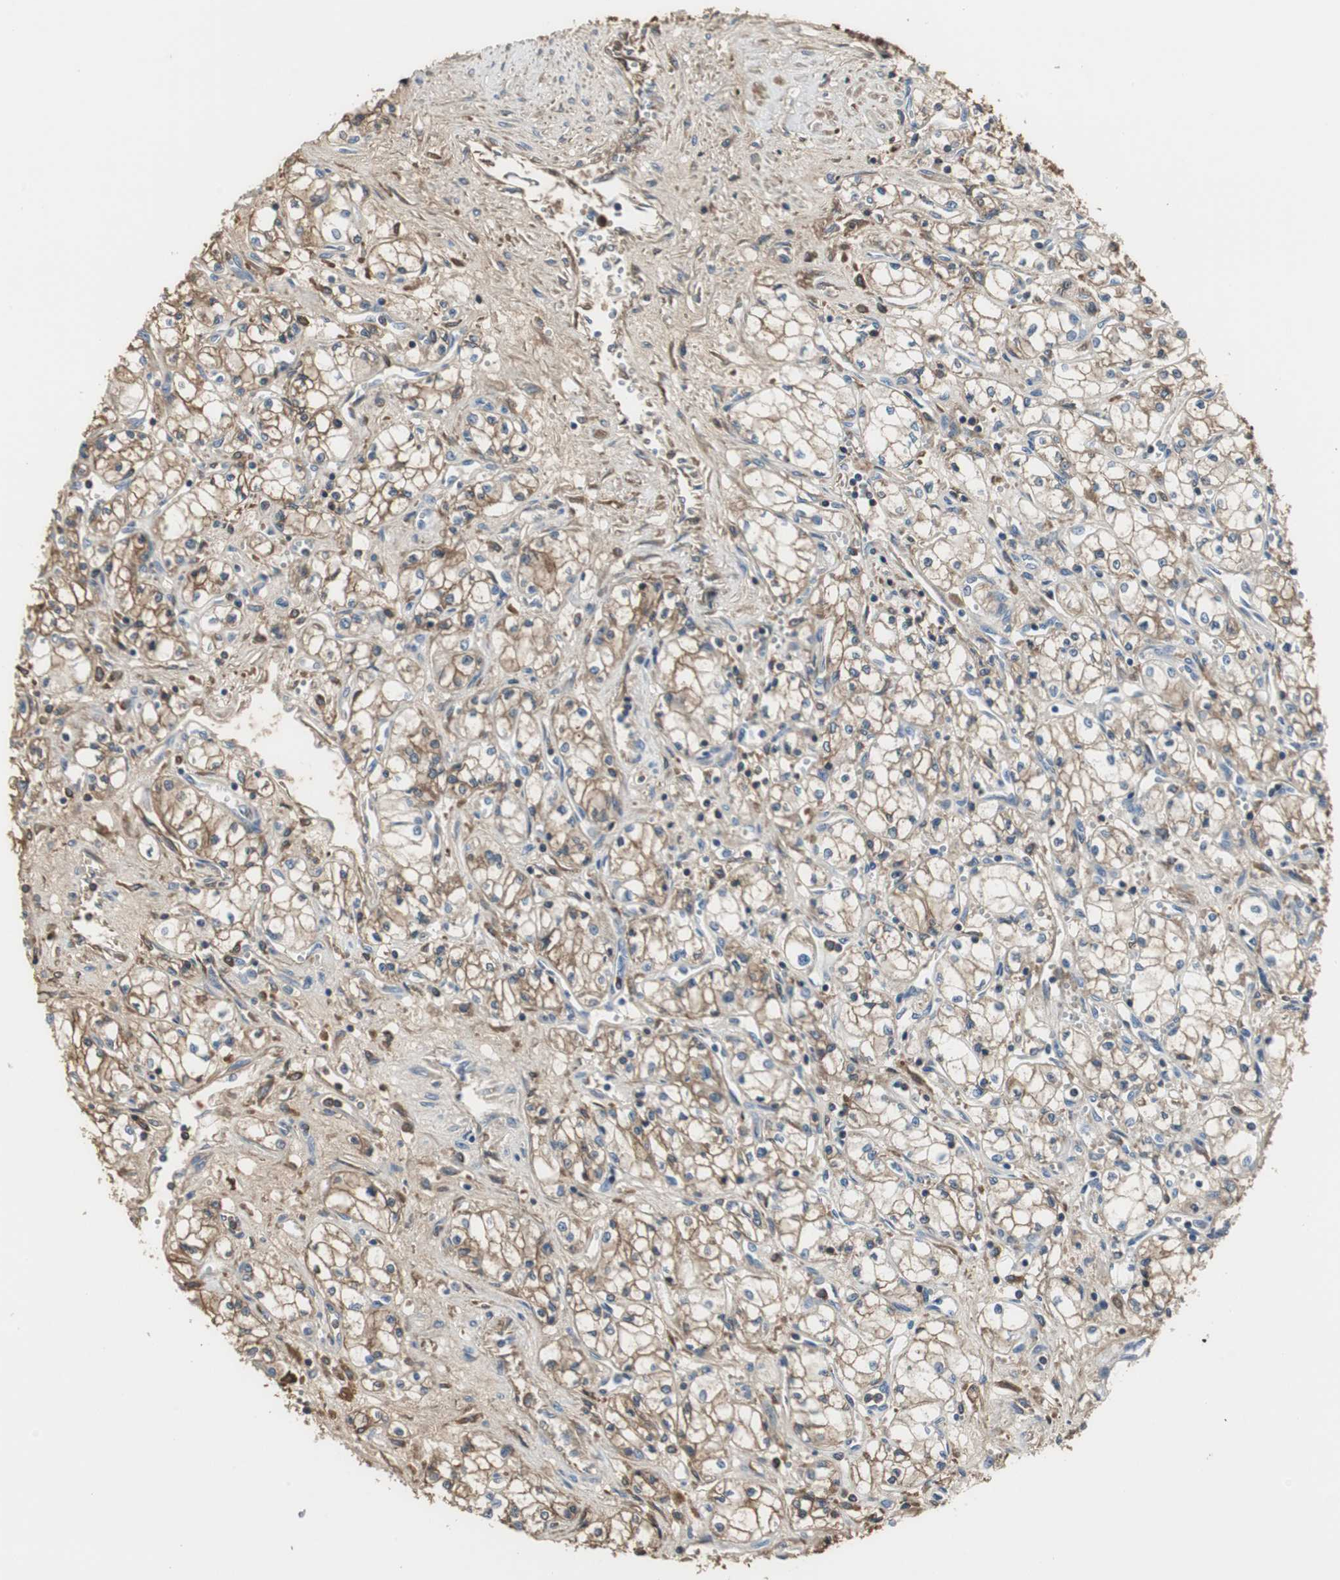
{"staining": {"intensity": "negative", "quantity": "none", "location": "none"}, "tissue": "renal cancer", "cell_type": "Tumor cells", "image_type": "cancer", "snomed": [{"axis": "morphology", "description": "Normal tissue, NOS"}, {"axis": "morphology", "description": "Adenocarcinoma, NOS"}, {"axis": "topography", "description": "Kidney"}], "caption": "IHC histopathology image of neoplastic tissue: renal adenocarcinoma stained with DAB (3,3'-diaminobenzidine) reveals no significant protein positivity in tumor cells.", "gene": "IGHA1", "patient": {"sex": "male", "age": 59}}